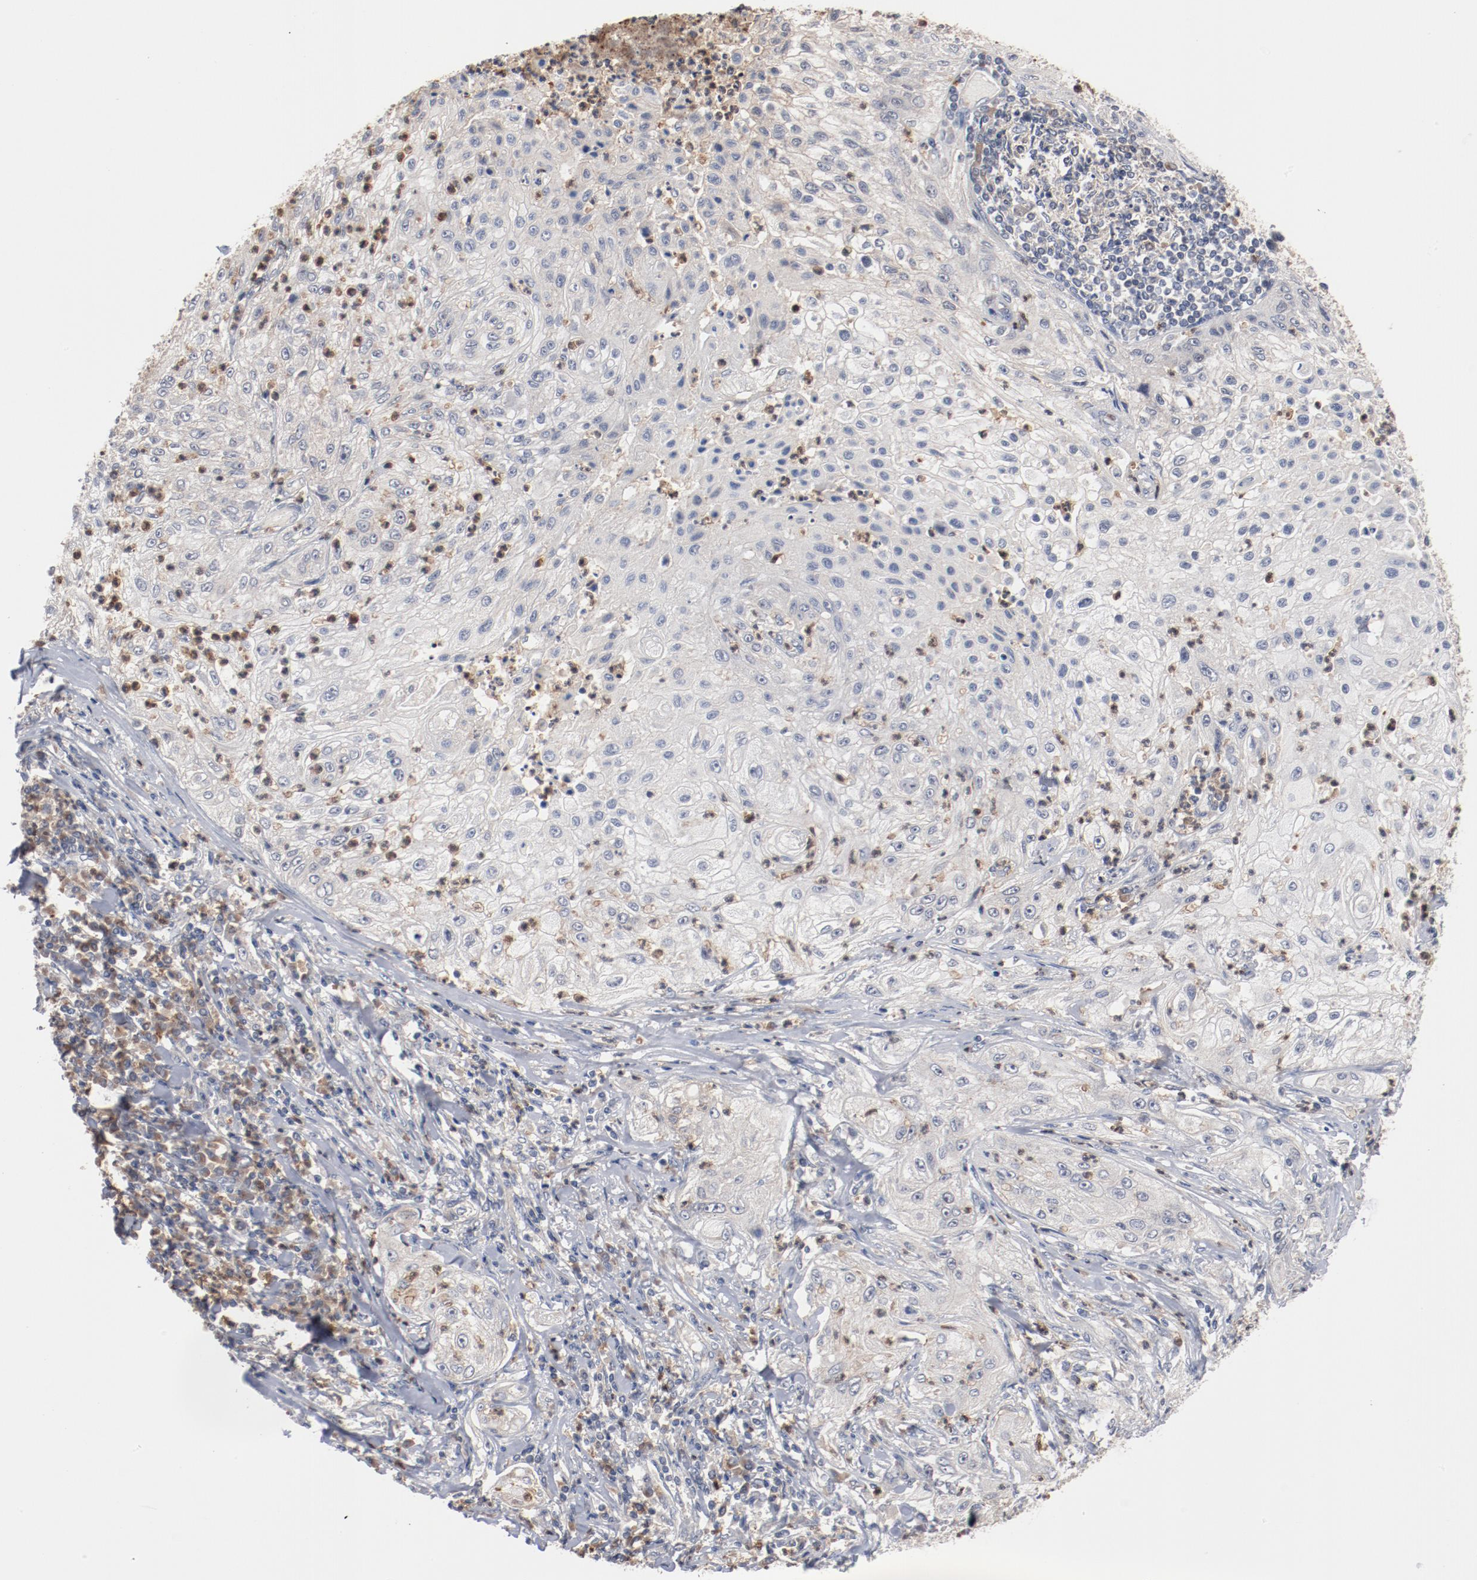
{"staining": {"intensity": "negative", "quantity": "none", "location": "none"}, "tissue": "lung cancer", "cell_type": "Tumor cells", "image_type": "cancer", "snomed": [{"axis": "morphology", "description": "Inflammation, NOS"}, {"axis": "morphology", "description": "Squamous cell carcinoma, NOS"}, {"axis": "topography", "description": "Lymph node"}, {"axis": "topography", "description": "Soft tissue"}, {"axis": "topography", "description": "Lung"}], "caption": "IHC of lung cancer (squamous cell carcinoma) reveals no positivity in tumor cells.", "gene": "RNASE11", "patient": {"sex": "male", "age": 66}}